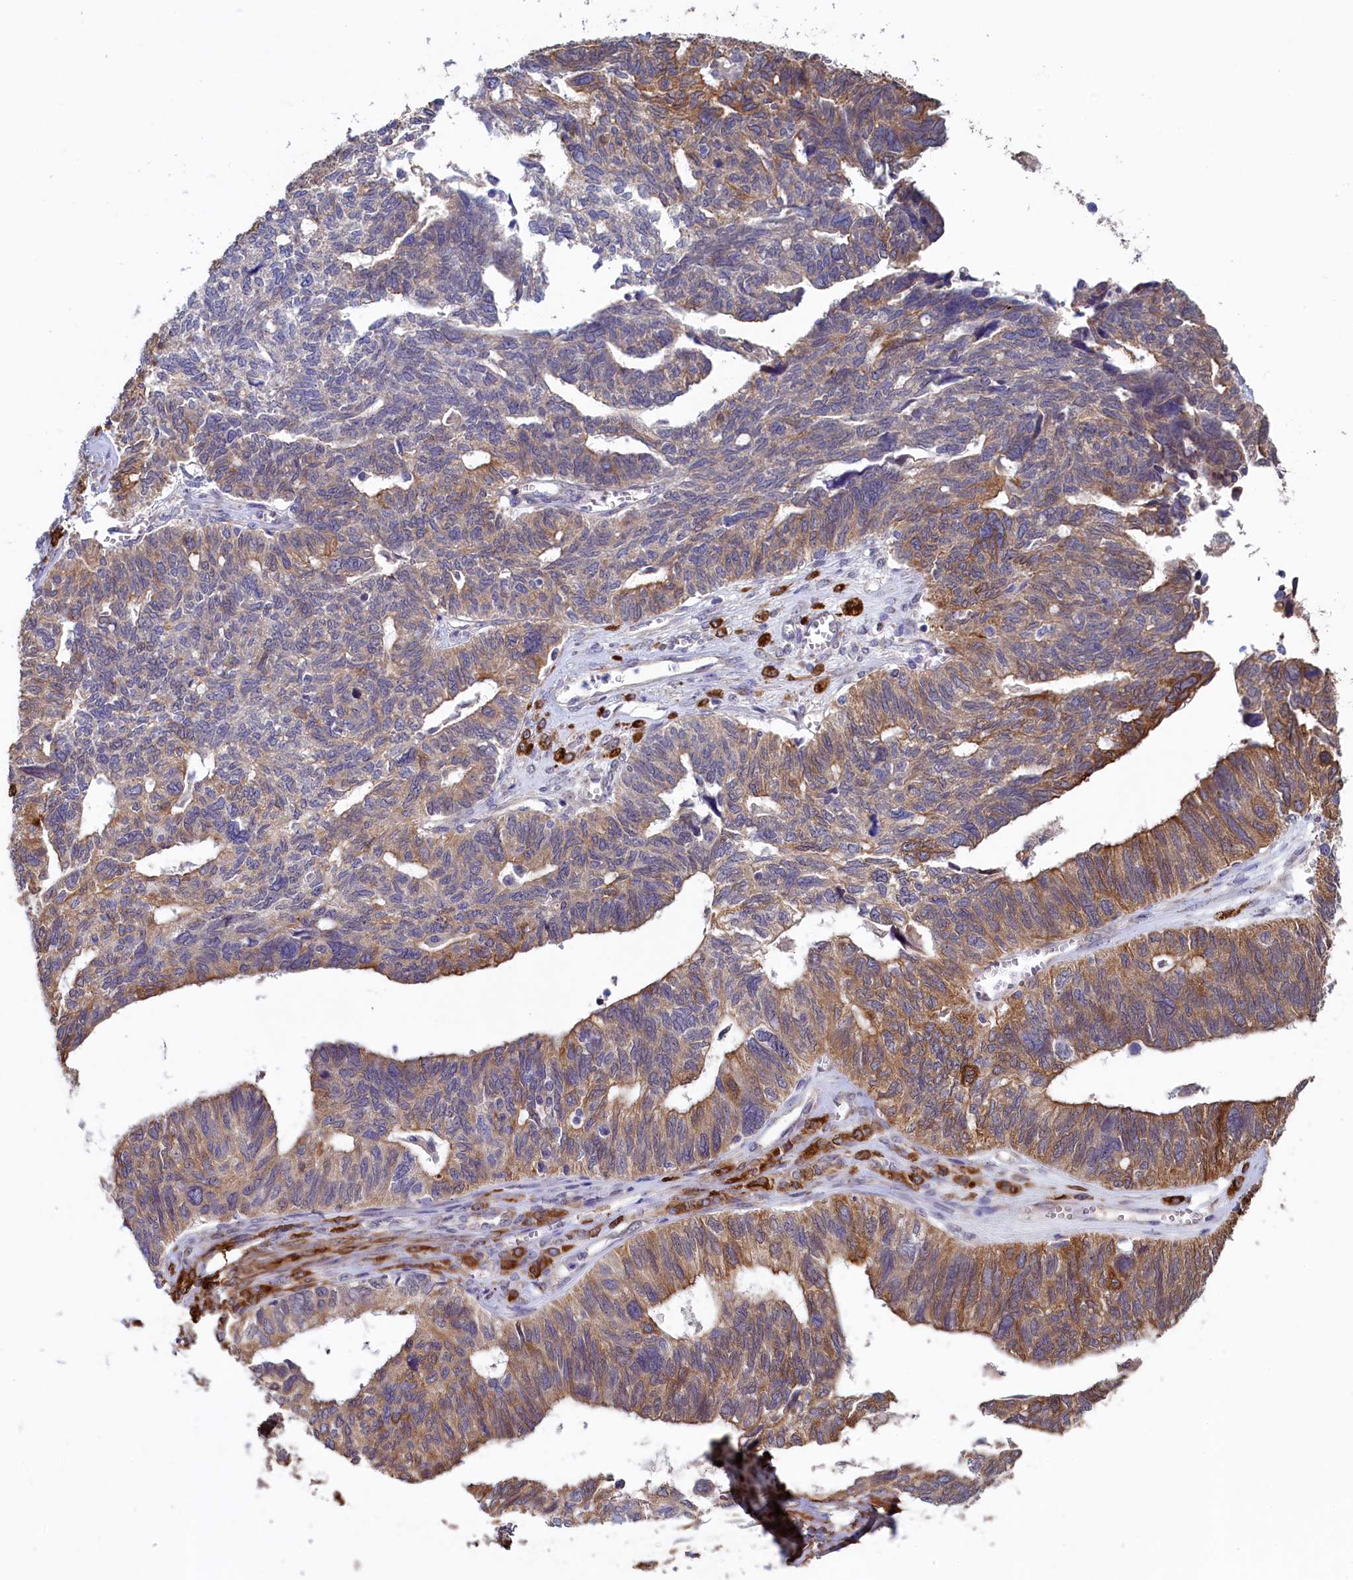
{"staining": {"intensity": "moderate", "quantity": "<25%", "location": "cytoplasmic/membranous"}, "tissue": "ovarian cancer", "cell_type": "Tumor cells", "image_type": "cancer", "snomed": [{"axis": "morphology", "description": "Cystadenocarcinoma, serous, NOS"}, {"axis": "topography", "description": "Ovary"}], "caption": "Ovarian serous cystadenocarcinoma stained with DAB (3,3'-diaminobenzidine) immunohistochemistry (IHC) displays low levels of moderate cytoplasmic/membranous expression in approximately <25% of tumor cells.", "gene": "SPATA2L", "patient": {"sex": "female", "age": 79}}